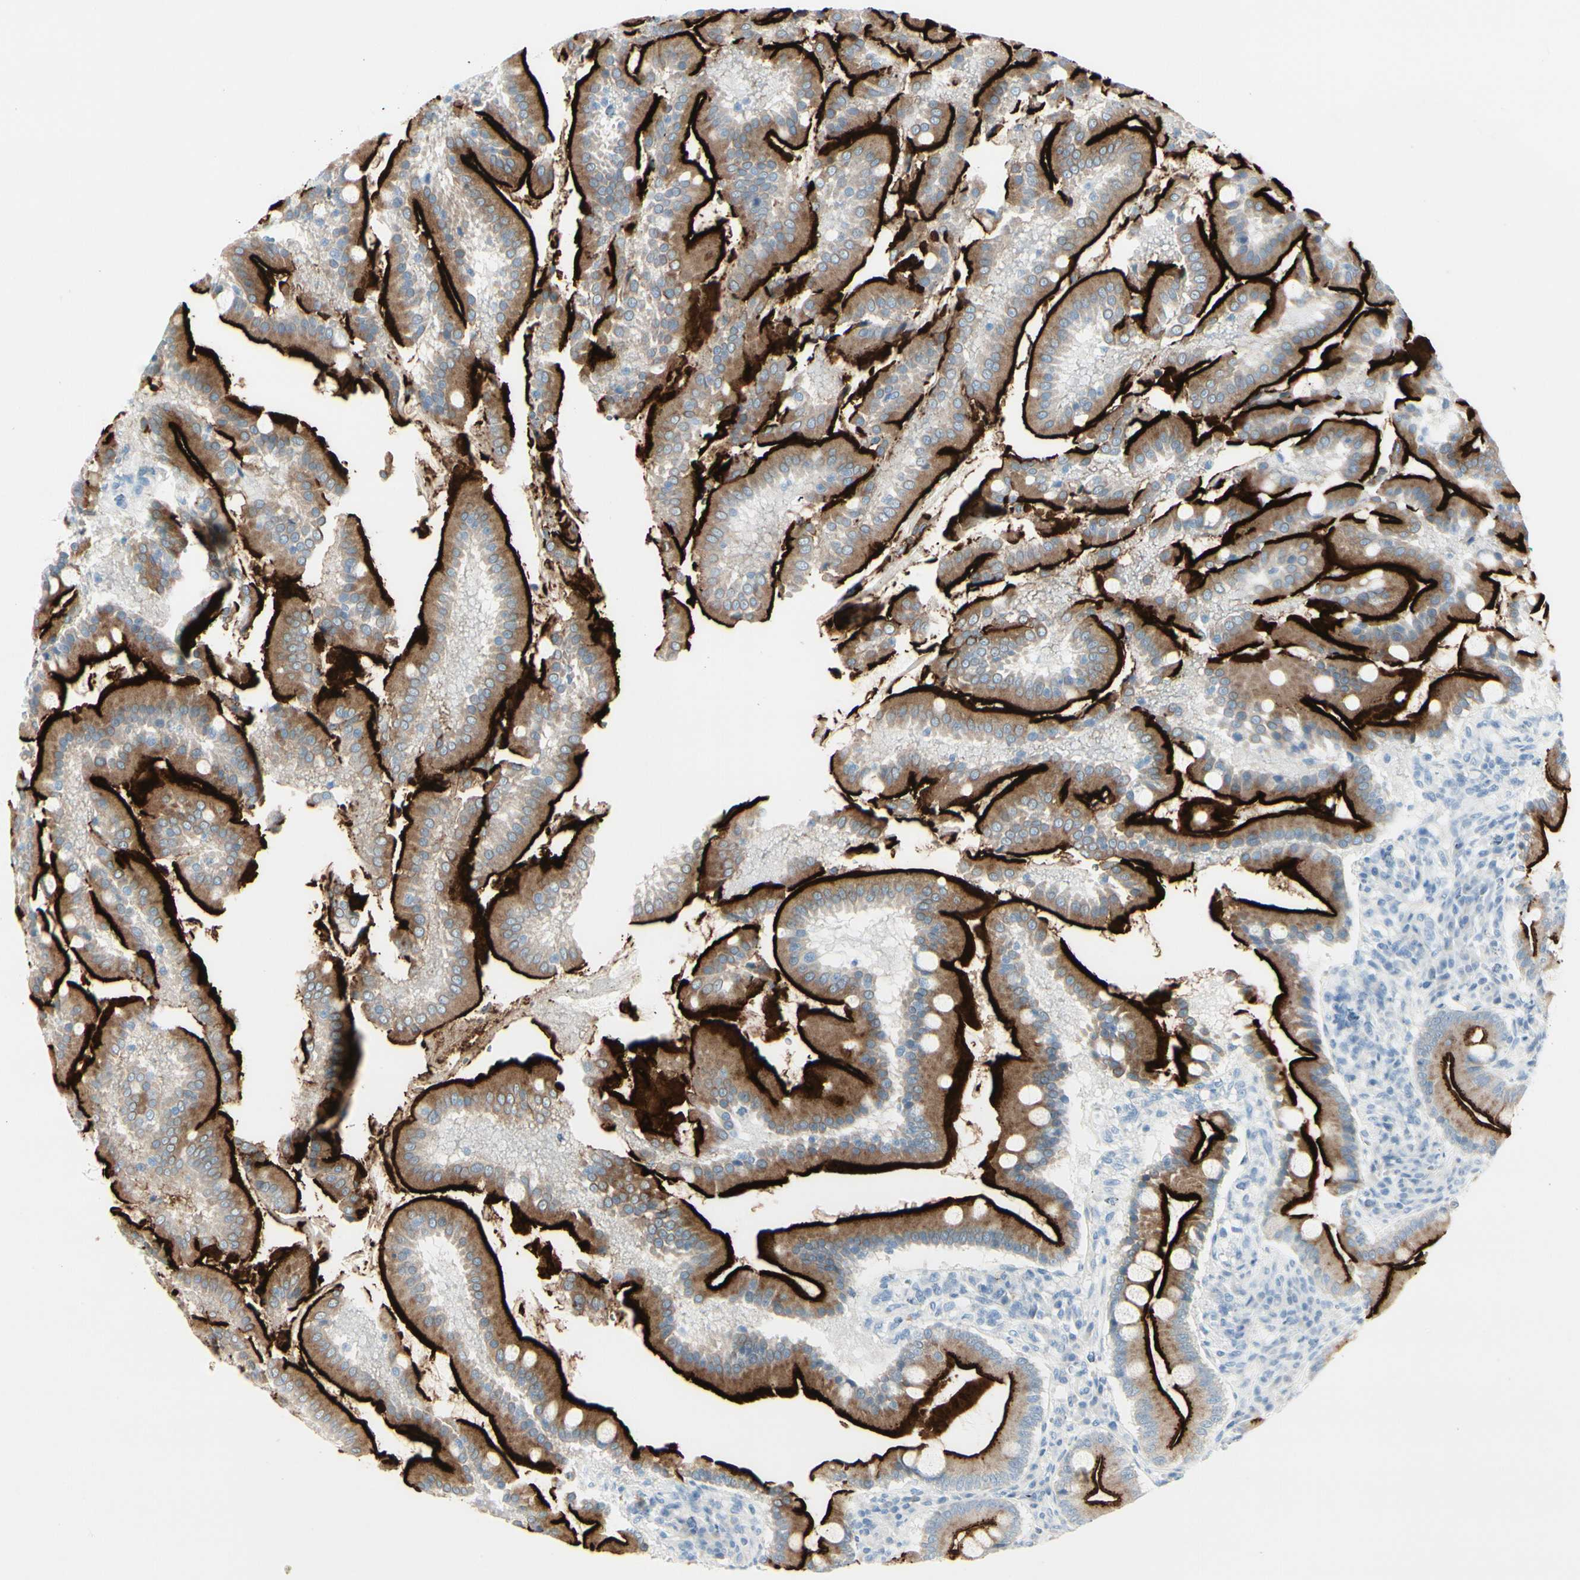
{"staining": {"intensity": "strong", "quantity": ">75%", "location": "cytoplasmic/membranous"}, "tissue": "duodenum", "cell_type": "Glandular cells", "image_type": "normal", "snomed": [{"axis": "morphology", "description": "Normal tissue, NOS"}, {"axis": "topography", "description": "Duodenum"}], "caption": "Glandular cells show high levels of strong cytoplasmic/membranous positivity in approximately >75% of cells in unremarkable duodenum.", "gene": "CDHR5", "patient": {"sex": "male", "age": 50}}